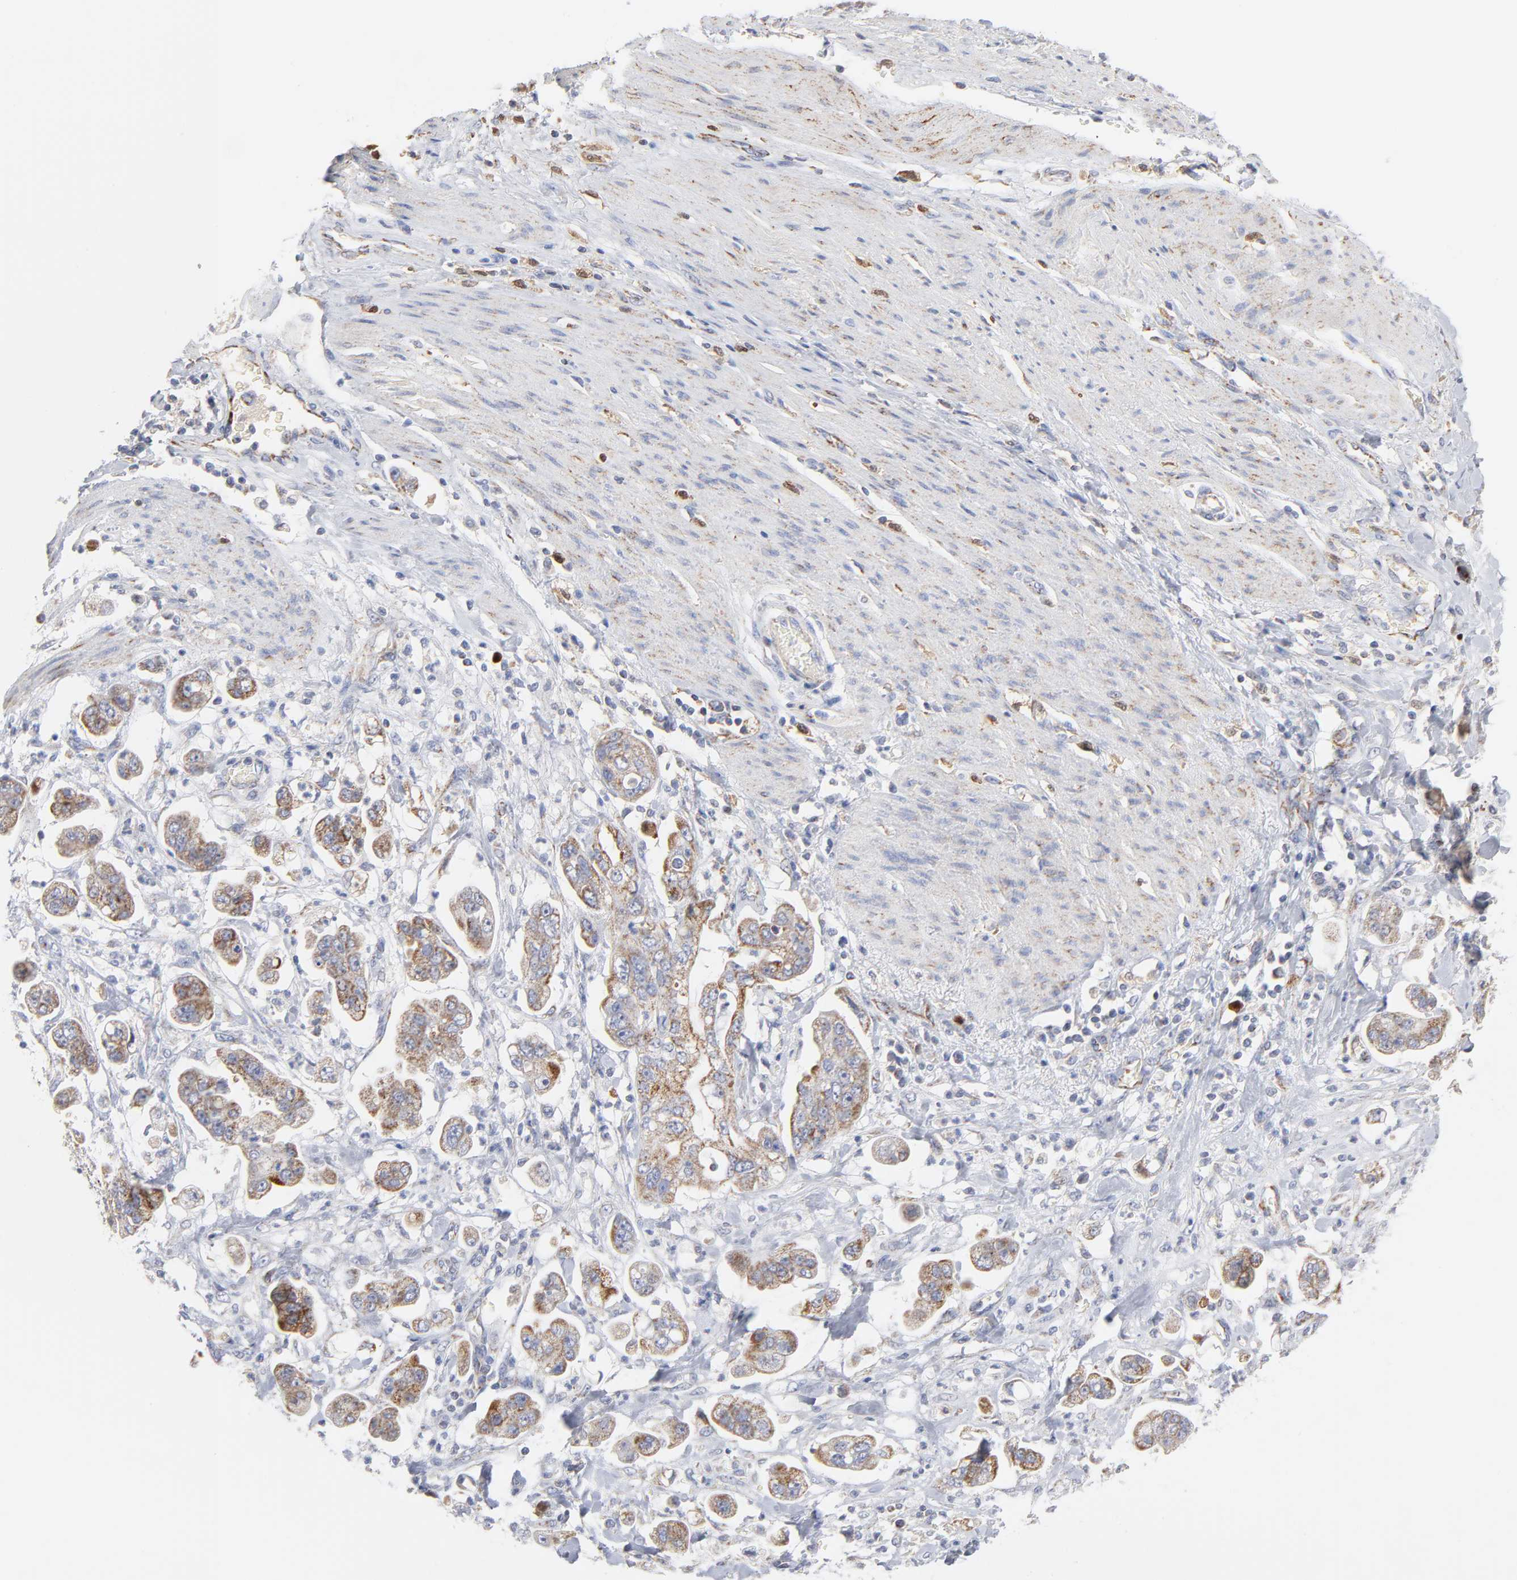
{"staining": {"intensity": "moderate", "quantity": ">75%", "location": "cytoplasmic/membranous"}, "tissue": "stomach cancer", "cell_type": "Tumor cells", "image_type": "cancer", "snomed": [{"axis": "morphology", "description": "Adenocarcinoma, NOS"}, {"axis": "topography", "description": "Stomach"}], "caption": "This histopathology image demonstrates immunohistochemistry (IHC) staining of human adenocarcinoma (stomach), with medium moderate cytoplasmic/membranous staining in approximately >75% of tumor cells.", "gene": "DIABLO", "patient": {"sex": "male", "age": 62}}